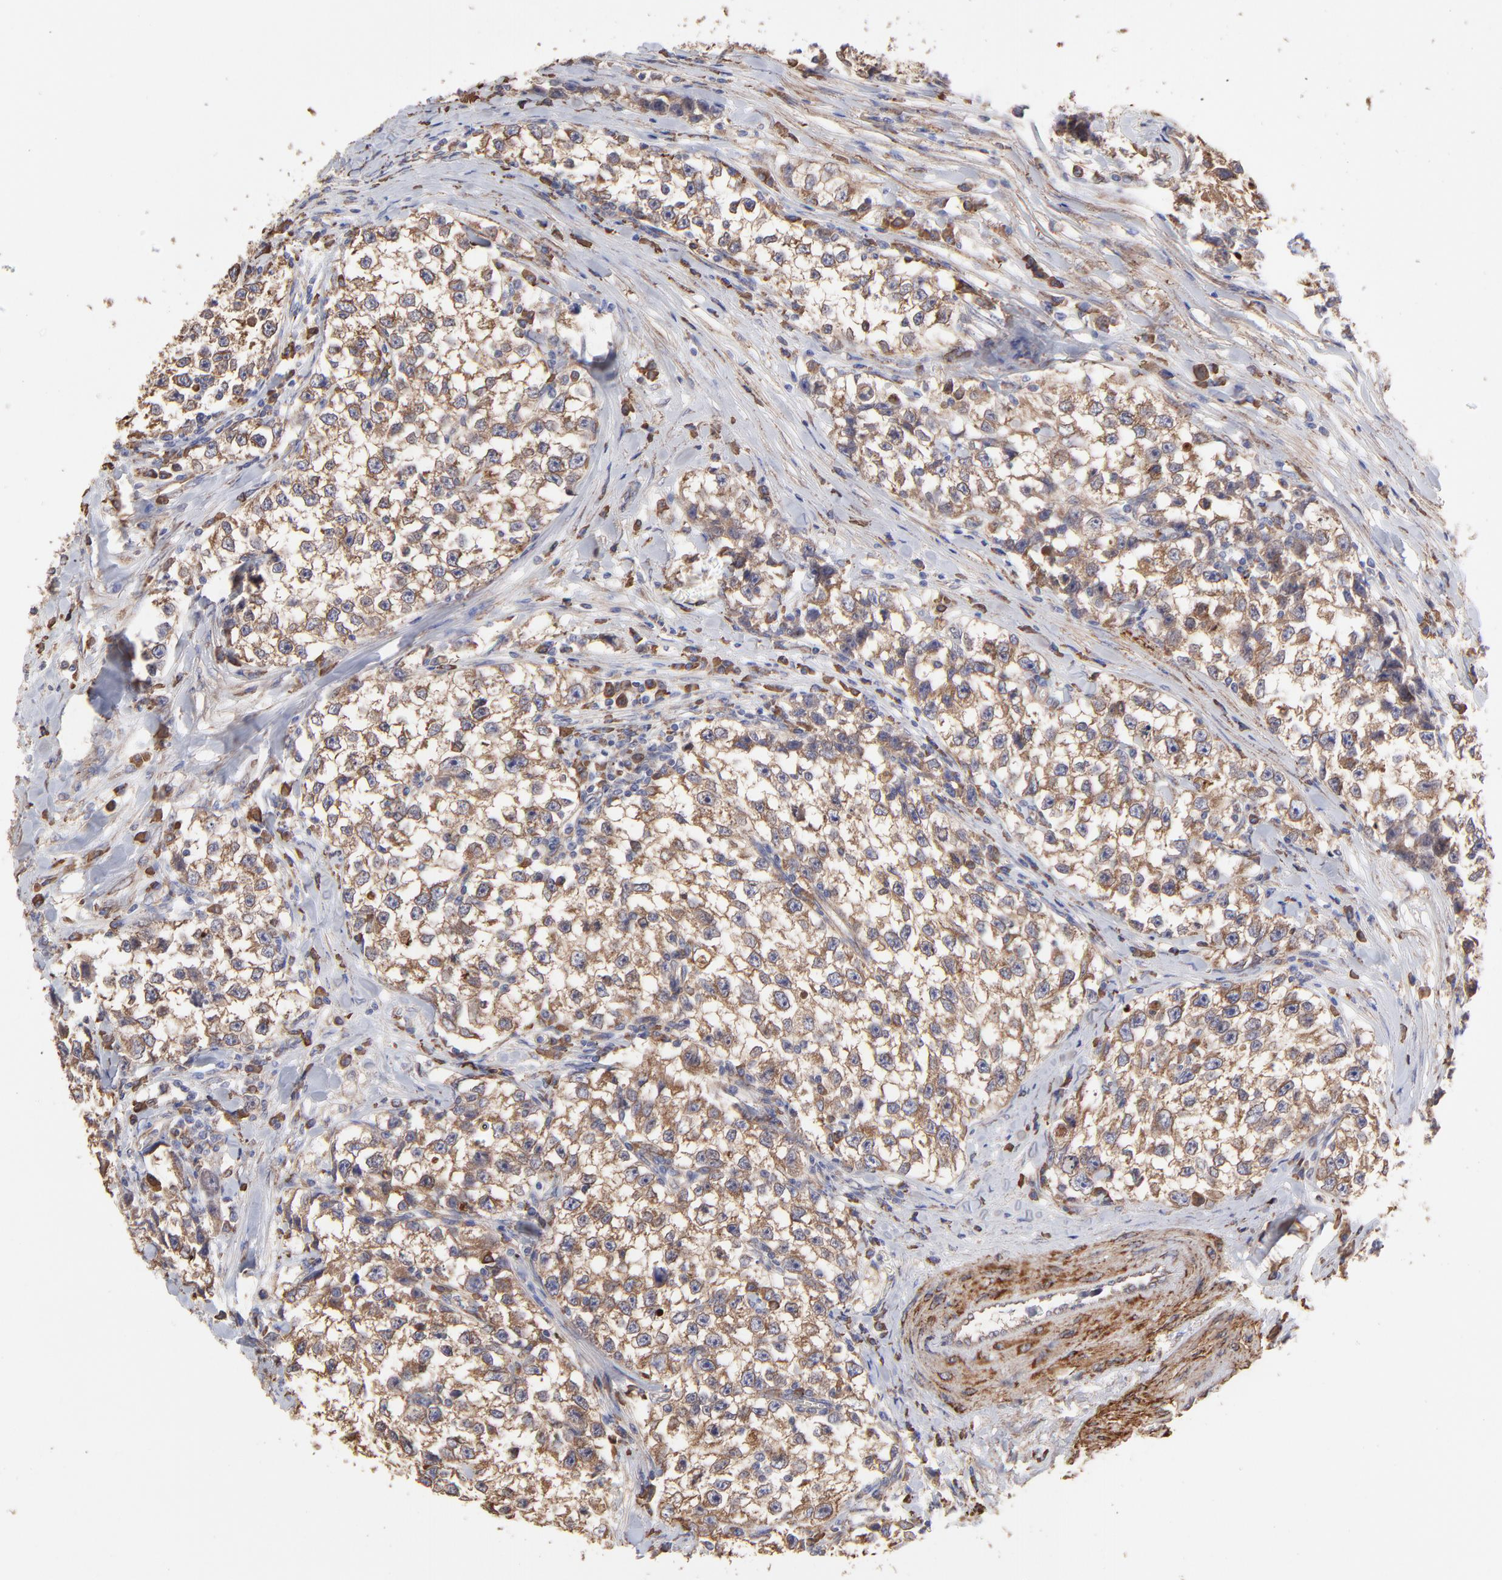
{"staining": {"intensity": "moderate", "quantity": ">75%", "location": "cytoplasmic/membranous"}, "tissue": "testis cancer", "cell_type": "Tumor cells", "image_type": "cancer", "snomed": [{"axis": "morphology", "description": "Seminoma, NOS"}, {"axis": "morphology", "description": "Carcinoma, Embryonal, NOS"}, {"axis": "topography", "description": "Testis"}], "caption": "Testis cancer (embryonal carcinoma) was stained to show a protein in brown. There is medium levels of moderate cytoplasmic/membranous staining in about >75% of tumor cells. The staining is performed using DAB (3,3'-diaminobenzidine) brown chromogen to label protein expression. The nuclei are counter-stained blue using hematoxylin.", "gene": "PFKM", "patient": {"sex": "male", "age": 30}}